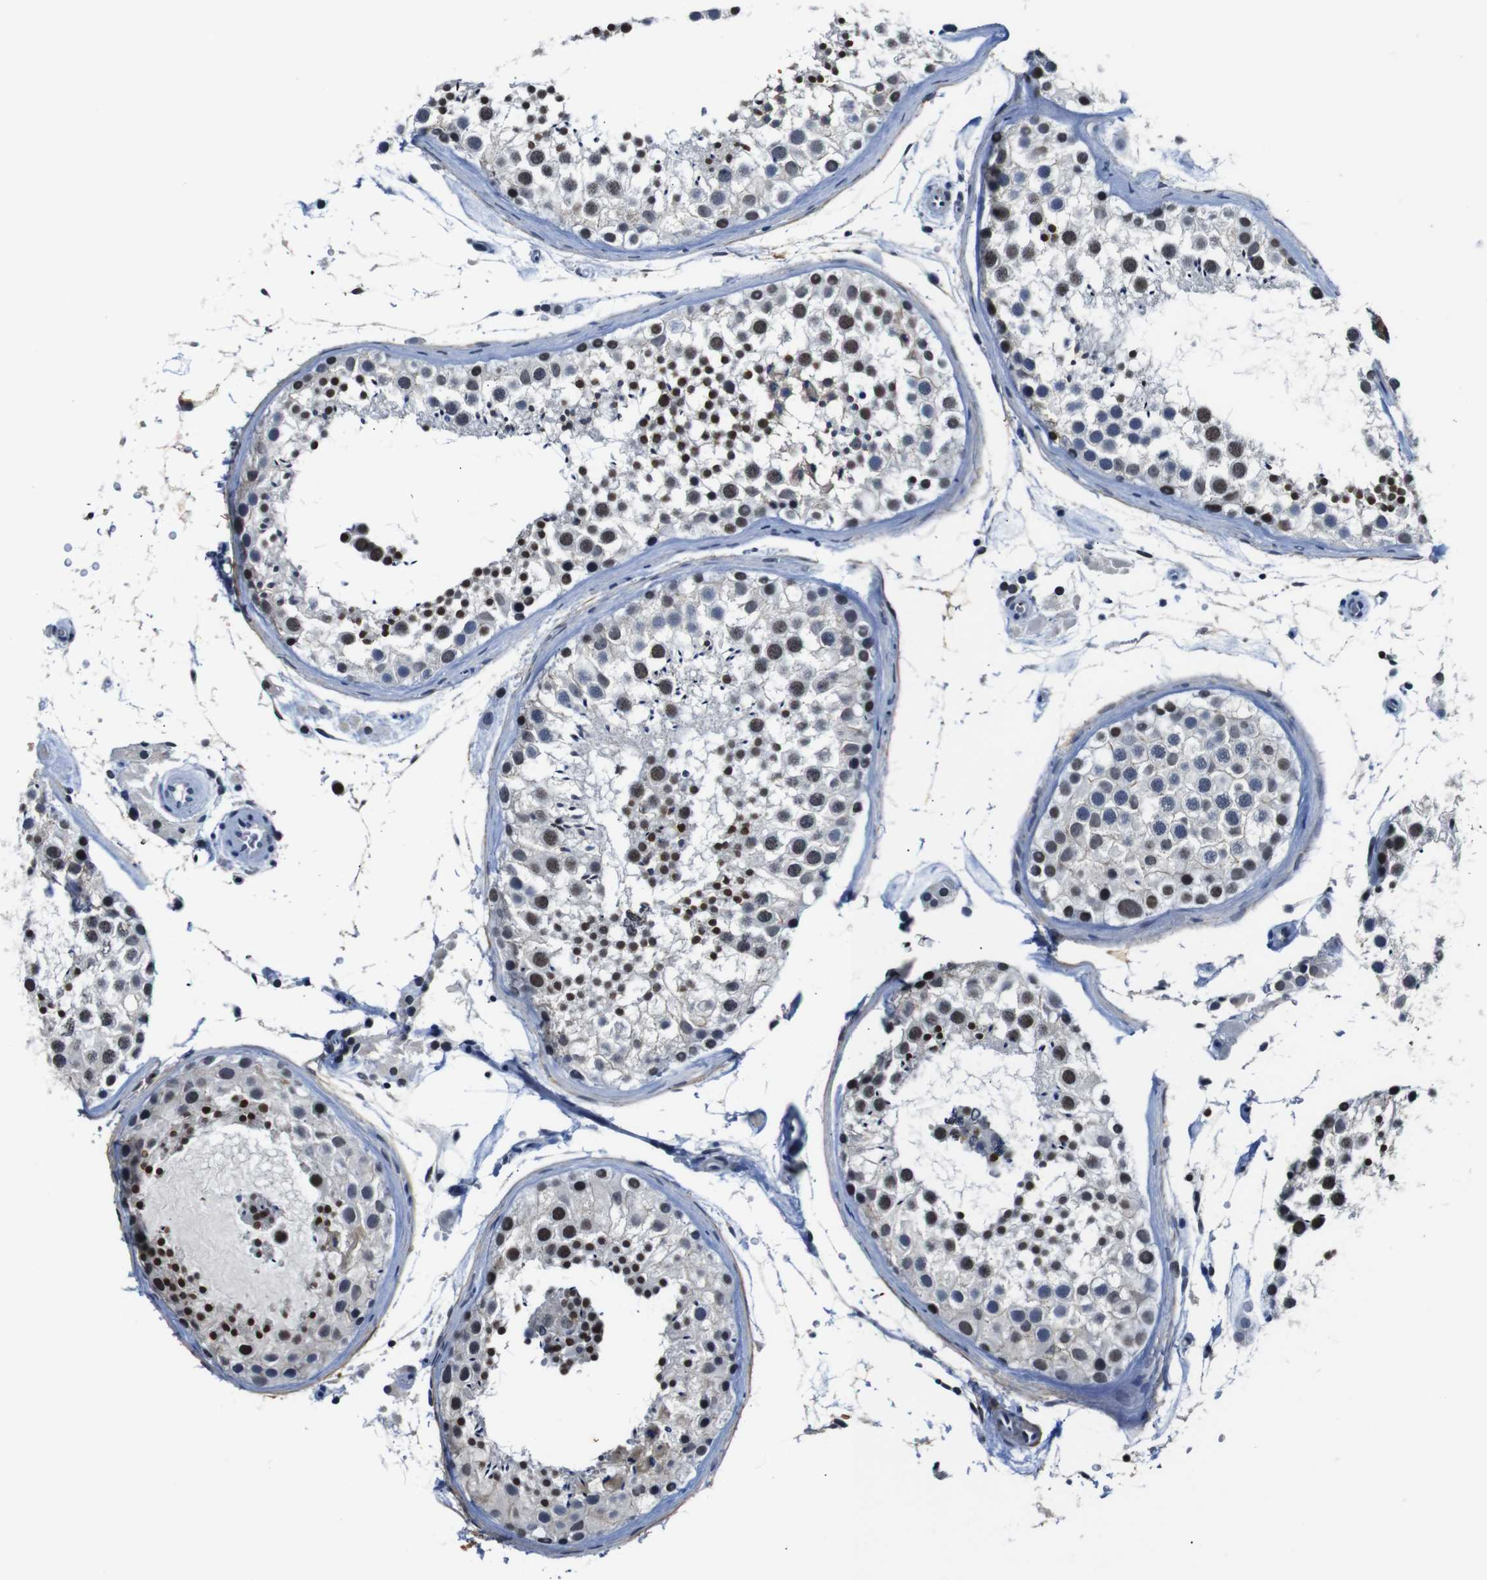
{"staining": {"intensity": "moderate", "quantity": "25%-75%", "location": "nuclear"}, "tissue": "testis", "cell_type": "Cells in seminiferous ducts", "image_type": "normal", "snomed": [{"axis": "morphology", "description": "Normal tissue, NOS"}, {"axis": "topography", "description": "Testis"}], "caption": "The image demonstrates staining of benign testis, revealing moderate nuclear protein staining (brown color) within cells in seminiferous ducts.", "gene": "ILDR2", "patient": {"sex": "male", "age": 46}}